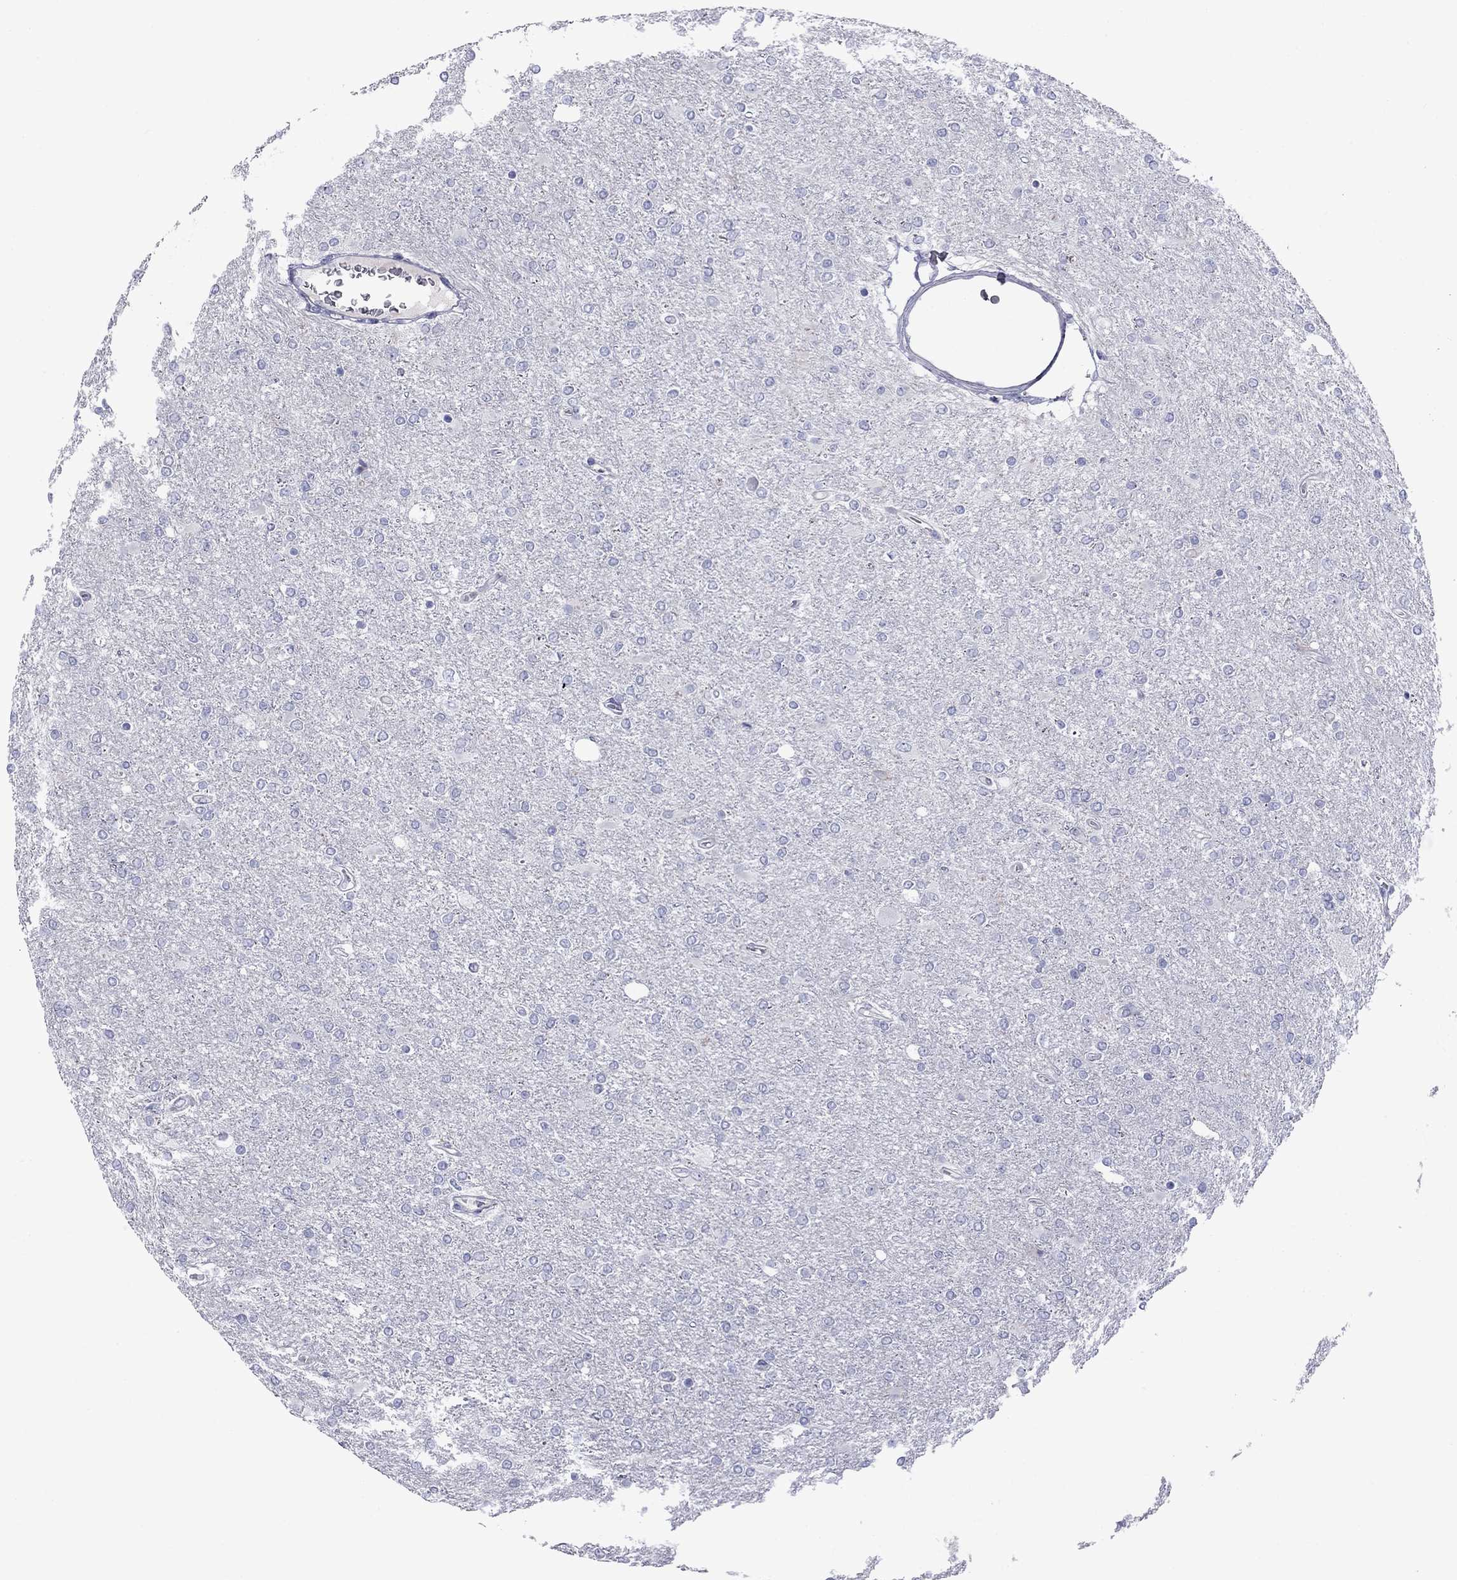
{"staining": {"intensity": "negative", "quantity": "none", "location": "none"}, "tissue": "glioma", "cell_type": "Tumor cells", "image_type": "cancer", "snomed": [{"axis": "morphology", "description": "Glioma, malignant, High grade"}, {"axis": "topography", "description": "Cerebral cortex"}], "caption": "Tumor cells show no significant positivity in malignant high-grade glioma.", "gene": "TMPRSS11A", "patient": {"sex": "male", "age": 70}}